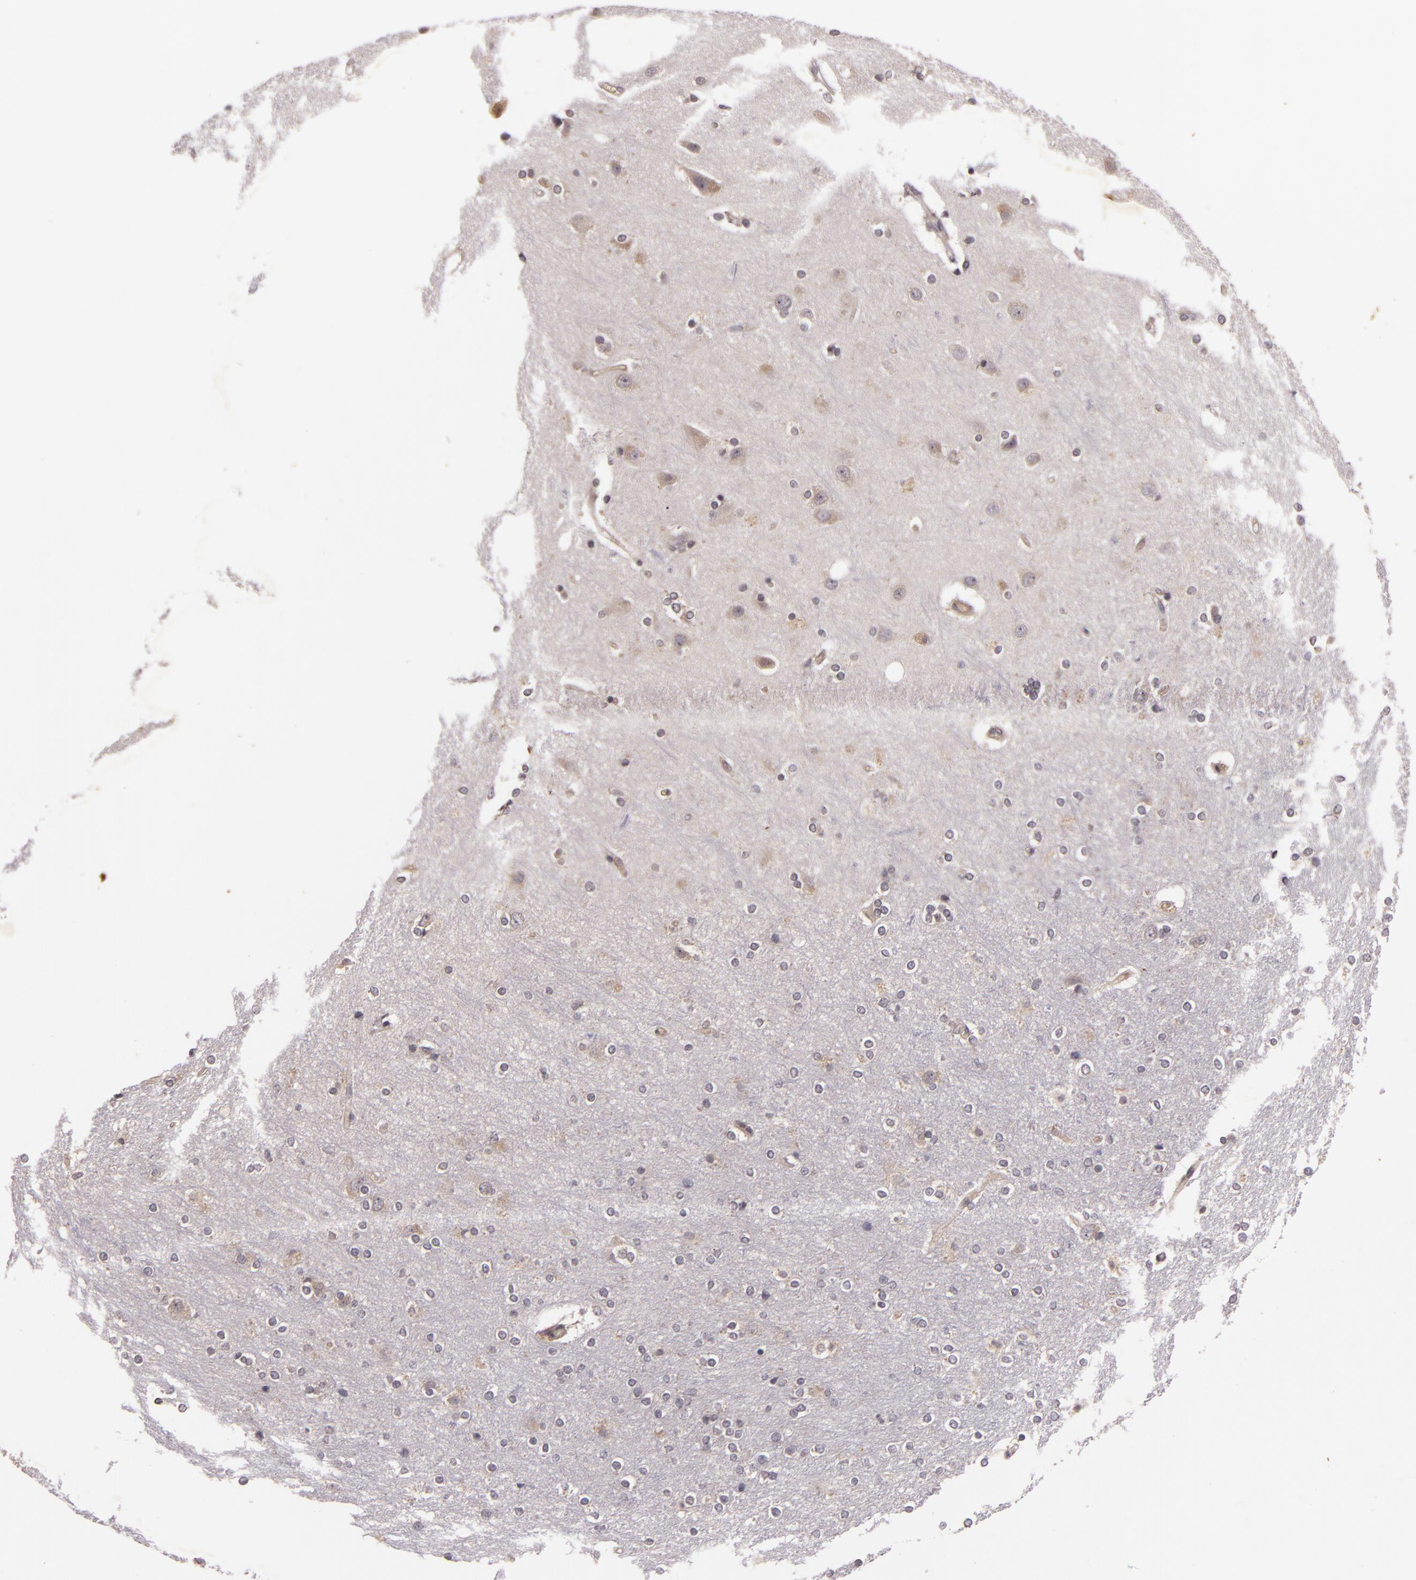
{"staining": {"intensity": "weak", "quantity": "25%-75%", "location": "cytoplasmic/membranous"}, "tissue": "cerebral cortex", "cell_type": "Endothelial cells", "image_type": "normal", "snomed": [{"axis": "morphology", "description": "Normal tissue, NOS"}, {"axis": "topography", "description": "Cerebral cortex"}], "caption": "Weak cytoplasmic/membranous expression for a protein is appreciated in approximately 25%-75% of endothelial cells of unremarkable cerebral cortex using immunohistochemistry.", "gene": "TFF1", "patient": {"sex": "female", "age": 54}}